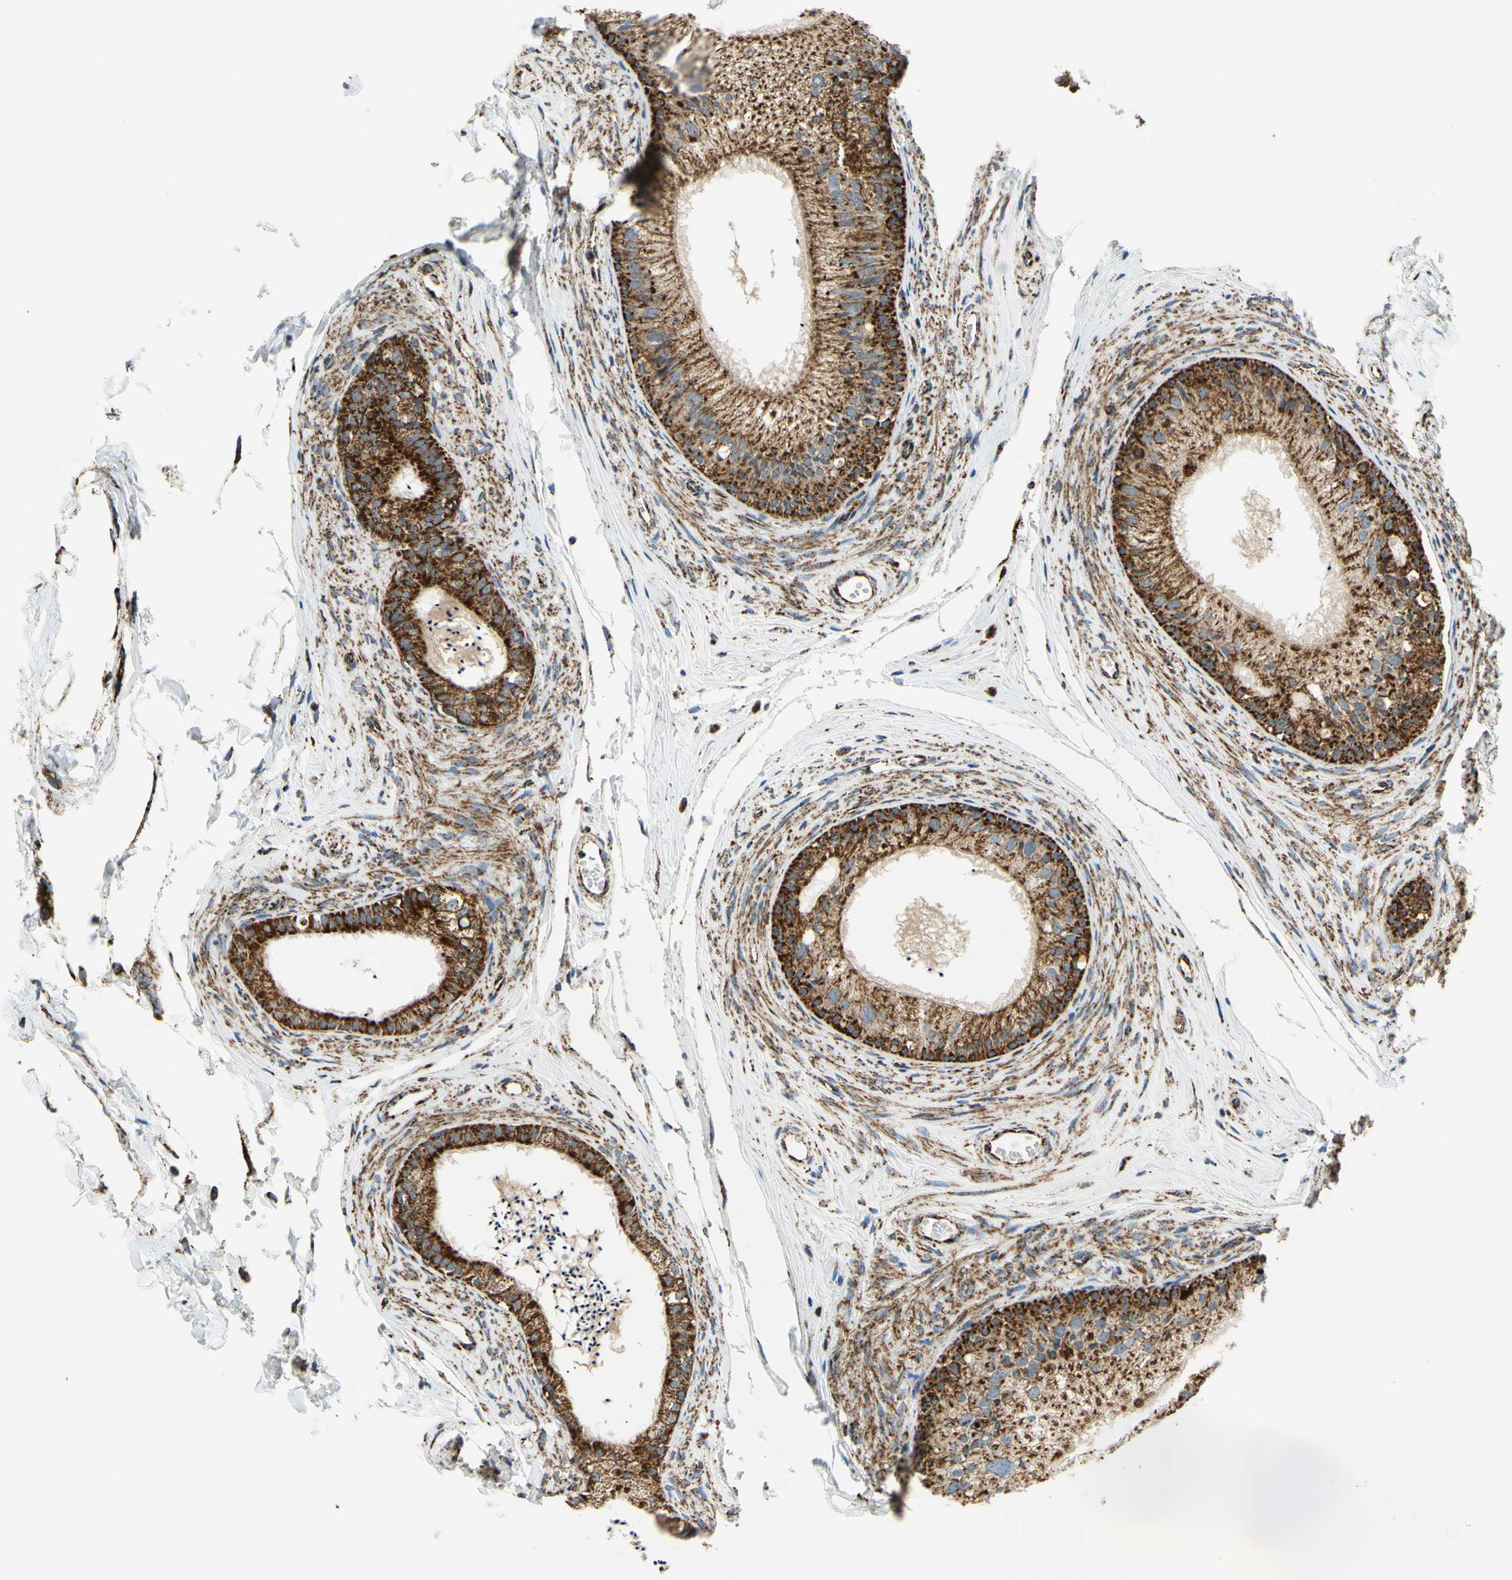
{"staining": {"intensity": "strong", "quantity": ">75%", "location": "cytoplasmic/membranous"}, "tissue": "epididymis", "cell_type": "Glandular cells", "image_type": "normal", "snomed": [{"axis": "morphology", "description": "Normal tissue, NOS"}, {"axis": "topography", "description": "Epididymis"}], "caption": "This is a histology image of IHC staining of benign epididymis, which shows strong expression in the cytoplasmic/membranous of glandular cells.", "gene": "MAVS", "patient": {"sex": "male", "age": 56}}